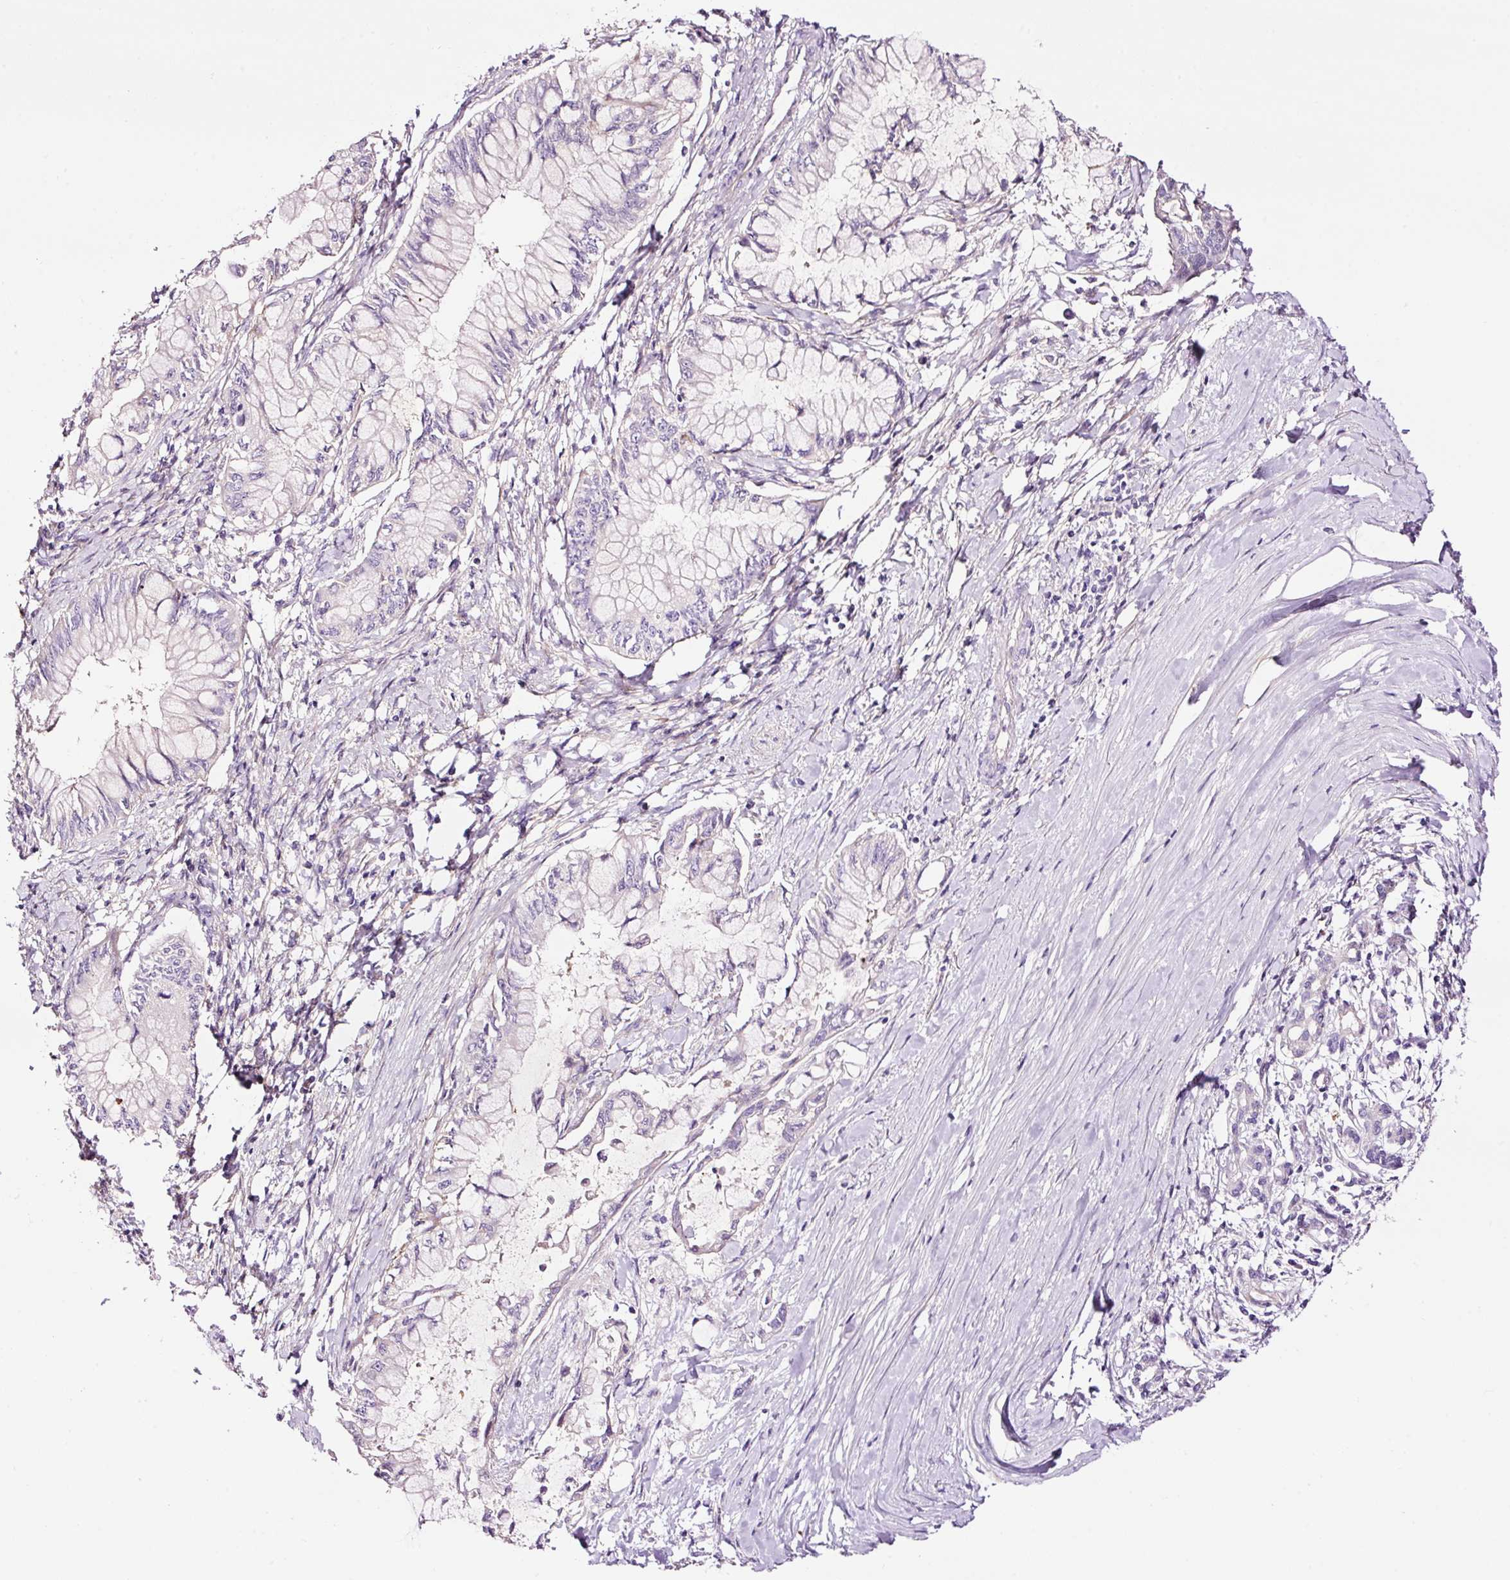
{"staining": {"intensity": "negative", "quantity": "none", "location": "none"}, "tissue": "pancreatic cancer", "cell_type": "Tumor cells", "image_type": "cancer", "snomed": [{"axis": "morphology", "description": "Adenocarcinoma, NOS"}, {"axis": "topography", "description": "Pancreas"}], "caption": "Protein analysis of pancreatic cancer (adenocarcinoma) displays no significant expression in tumor cells.", "gene": "PAM", "patient": {"sex": "male", "age": 48}}